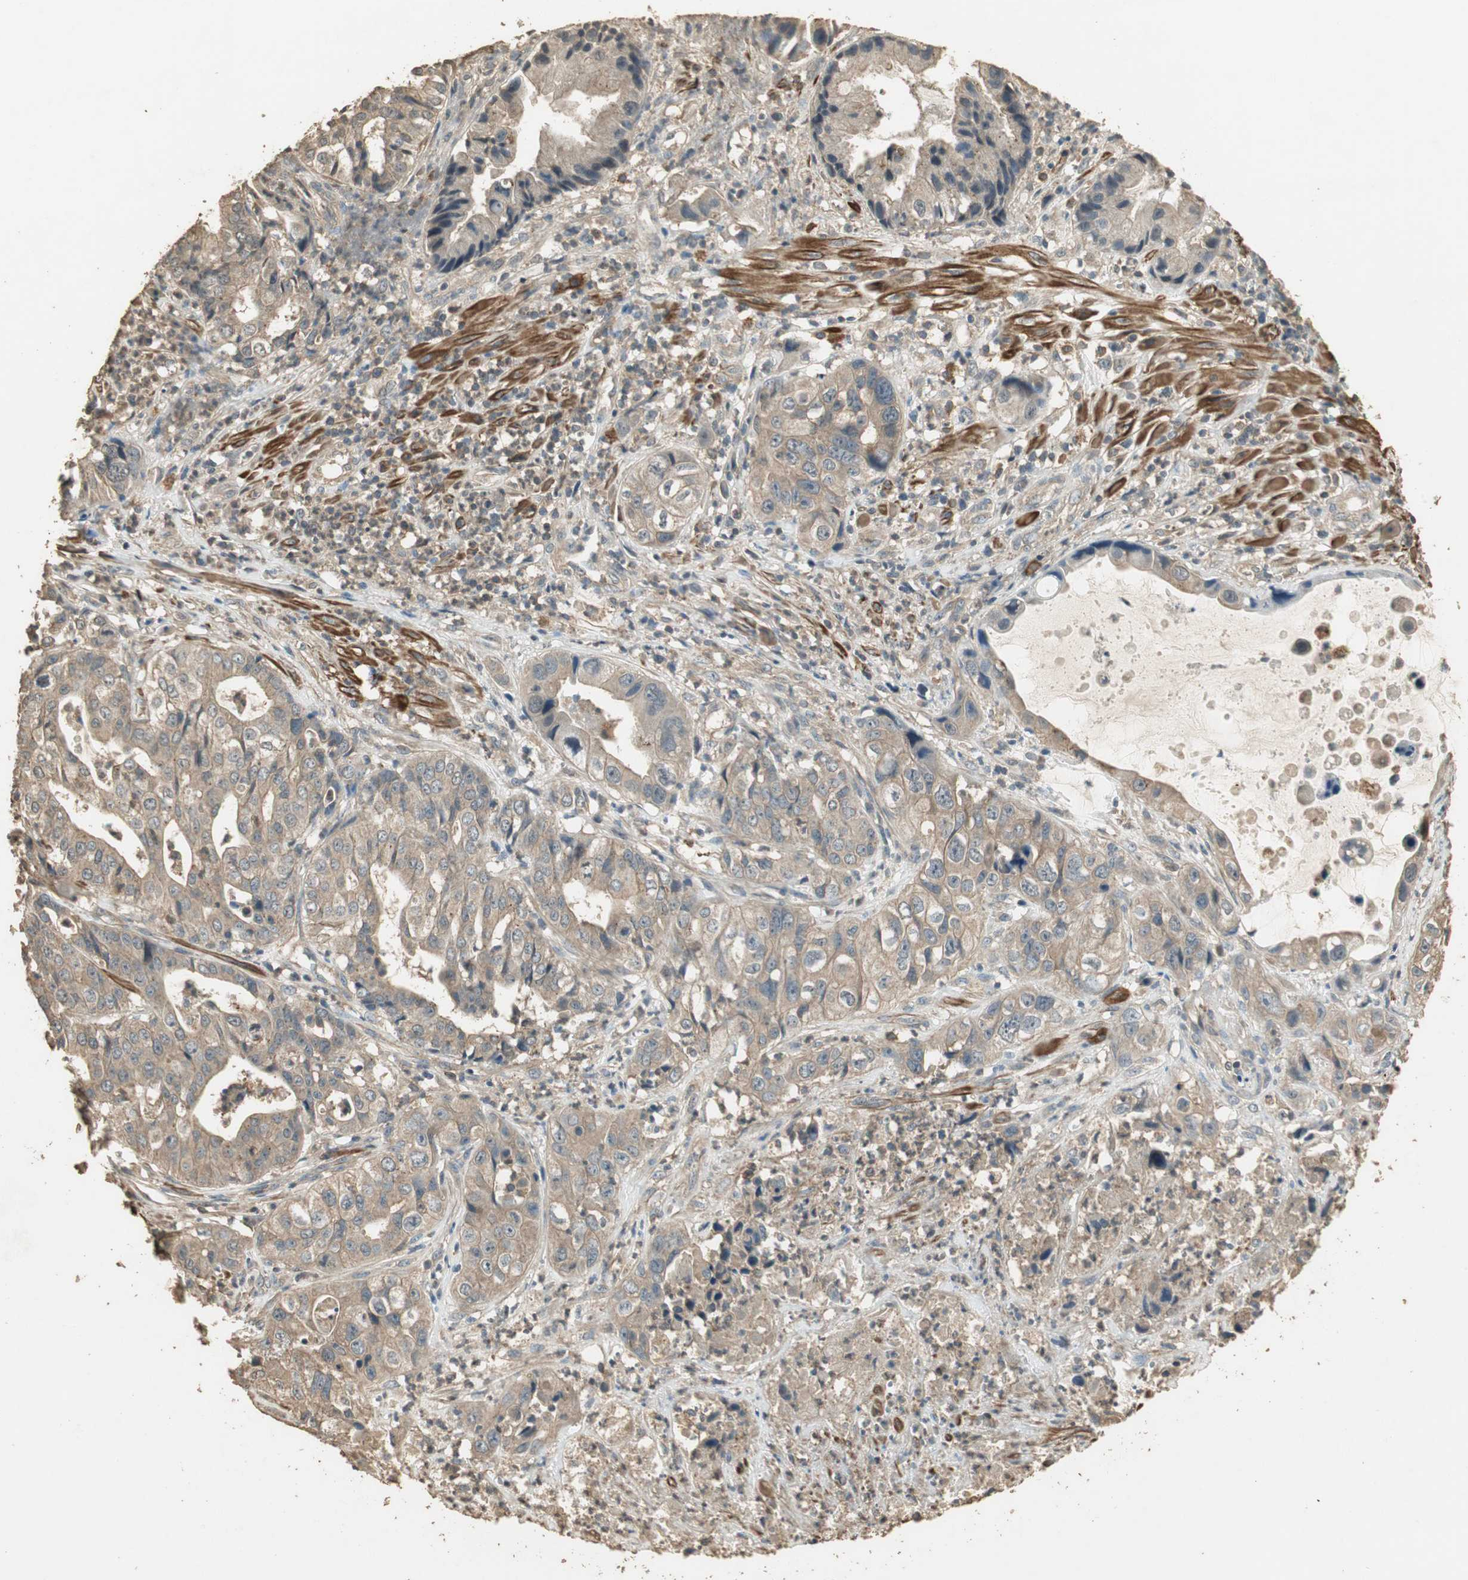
{"staining": {"intensity": "weak", "quantity": "<25%", "location": "cytoplasmic/membranous"}, "tissue": "liver cancer", "cell_type": "Tumor cells", "image_type": "cancer", "snomed": [{"axis": "morphology", "description": "Cholangiocarcinoma"}, {"axis": "topography", "description": "Liver"}], "caption": "IHC micrograph of neoplastic tissue: human liver cholangiocarcinoma stained with DAB (3,3'-diaminobenzidine) exhibits no significant protein expression in tumor cells.", "gene": "USP2", "patient": {"sex": "female", "age": 61}}